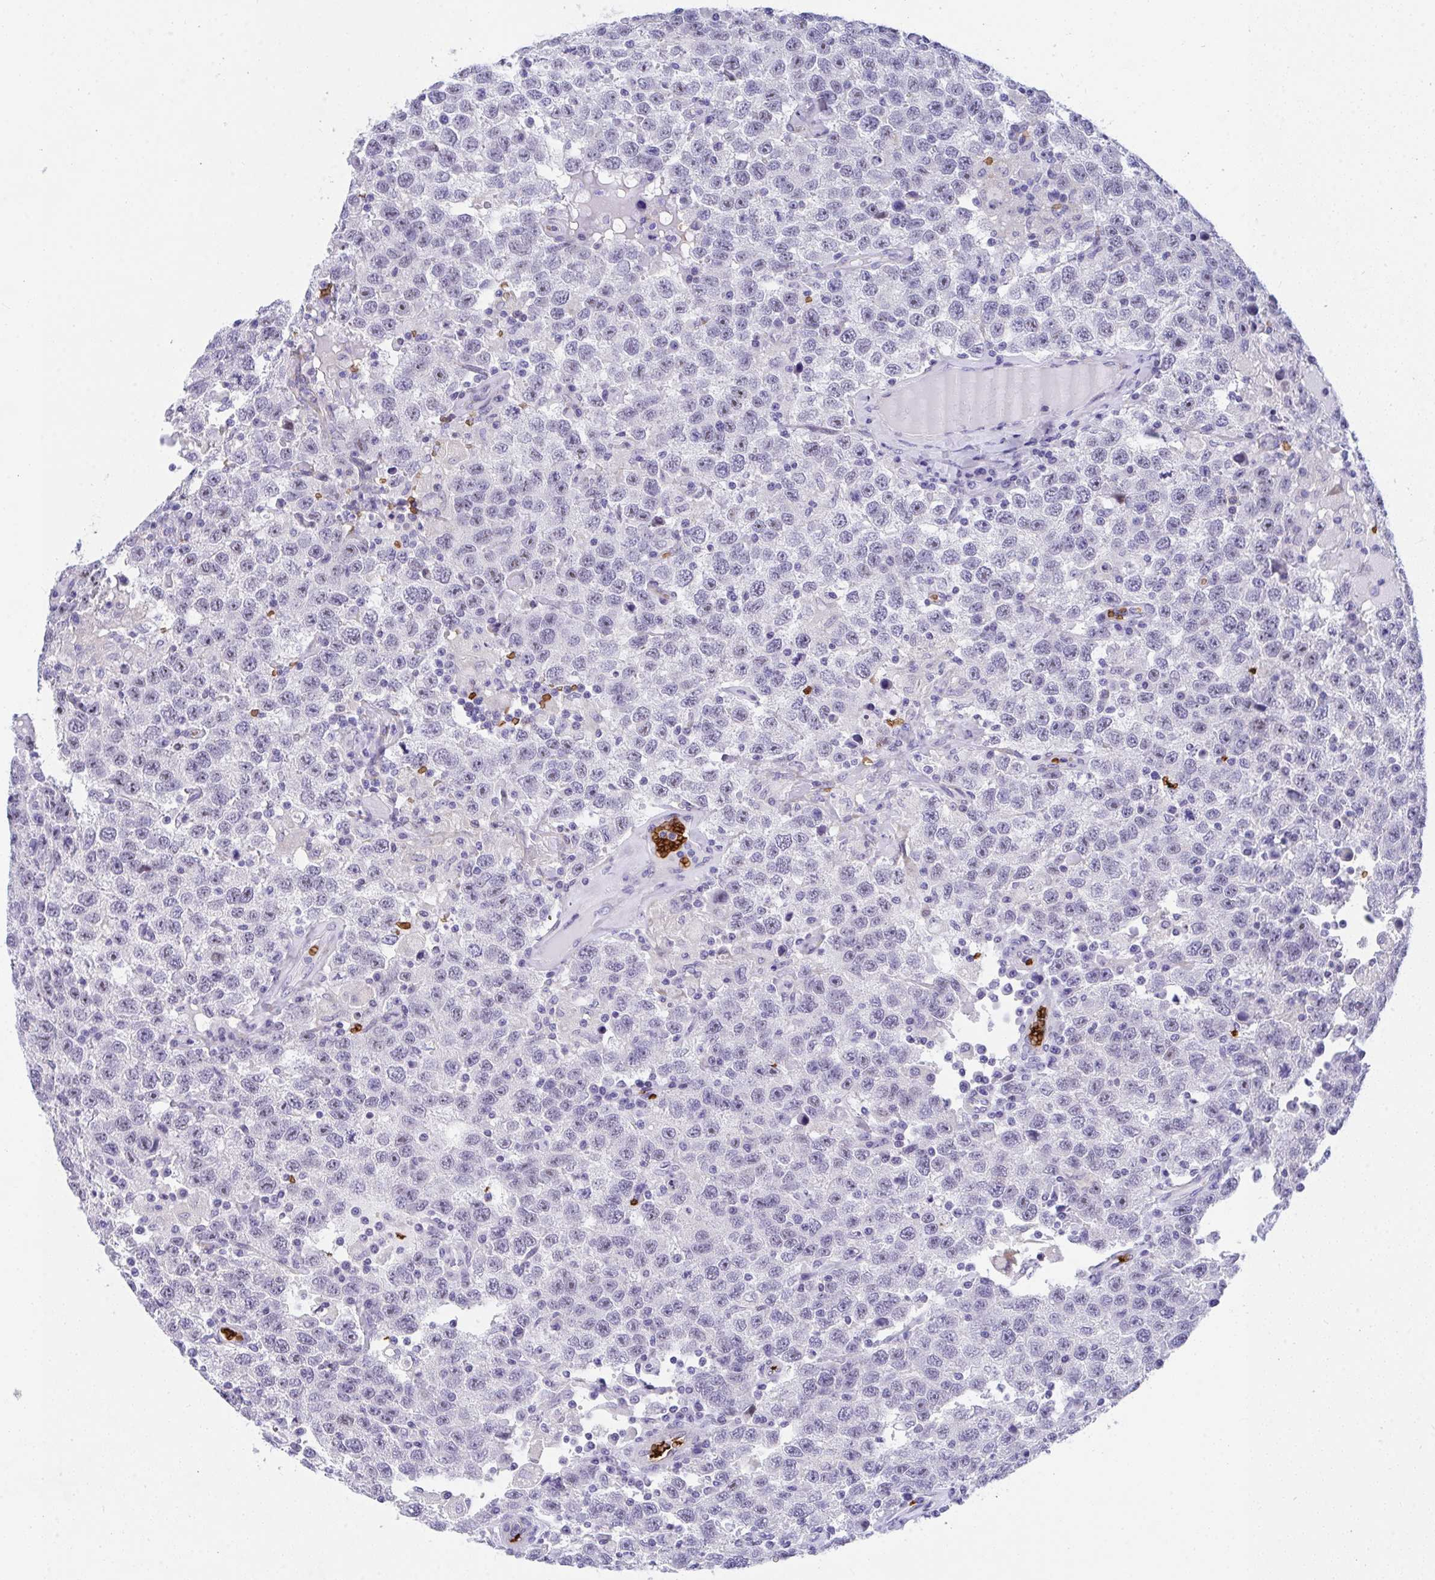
{"staining": {"intensity": "negative", "quantity": "none", "location": "none"}, "tissue": "testis cancer", "cell_type": "Tumor cells", "image_type": "cancer", "snomed": [{"axis": "morphology", "description": "Seminoma, NOS"}, {"axis": "topography", "description": "Testis"}], "caption": "This is a photomicrograph of IHC staining of testis seminoma, which shows no staining in tumor cells.", "gene": "ANK1", "patient": {"sex": "male", "age": 41}}